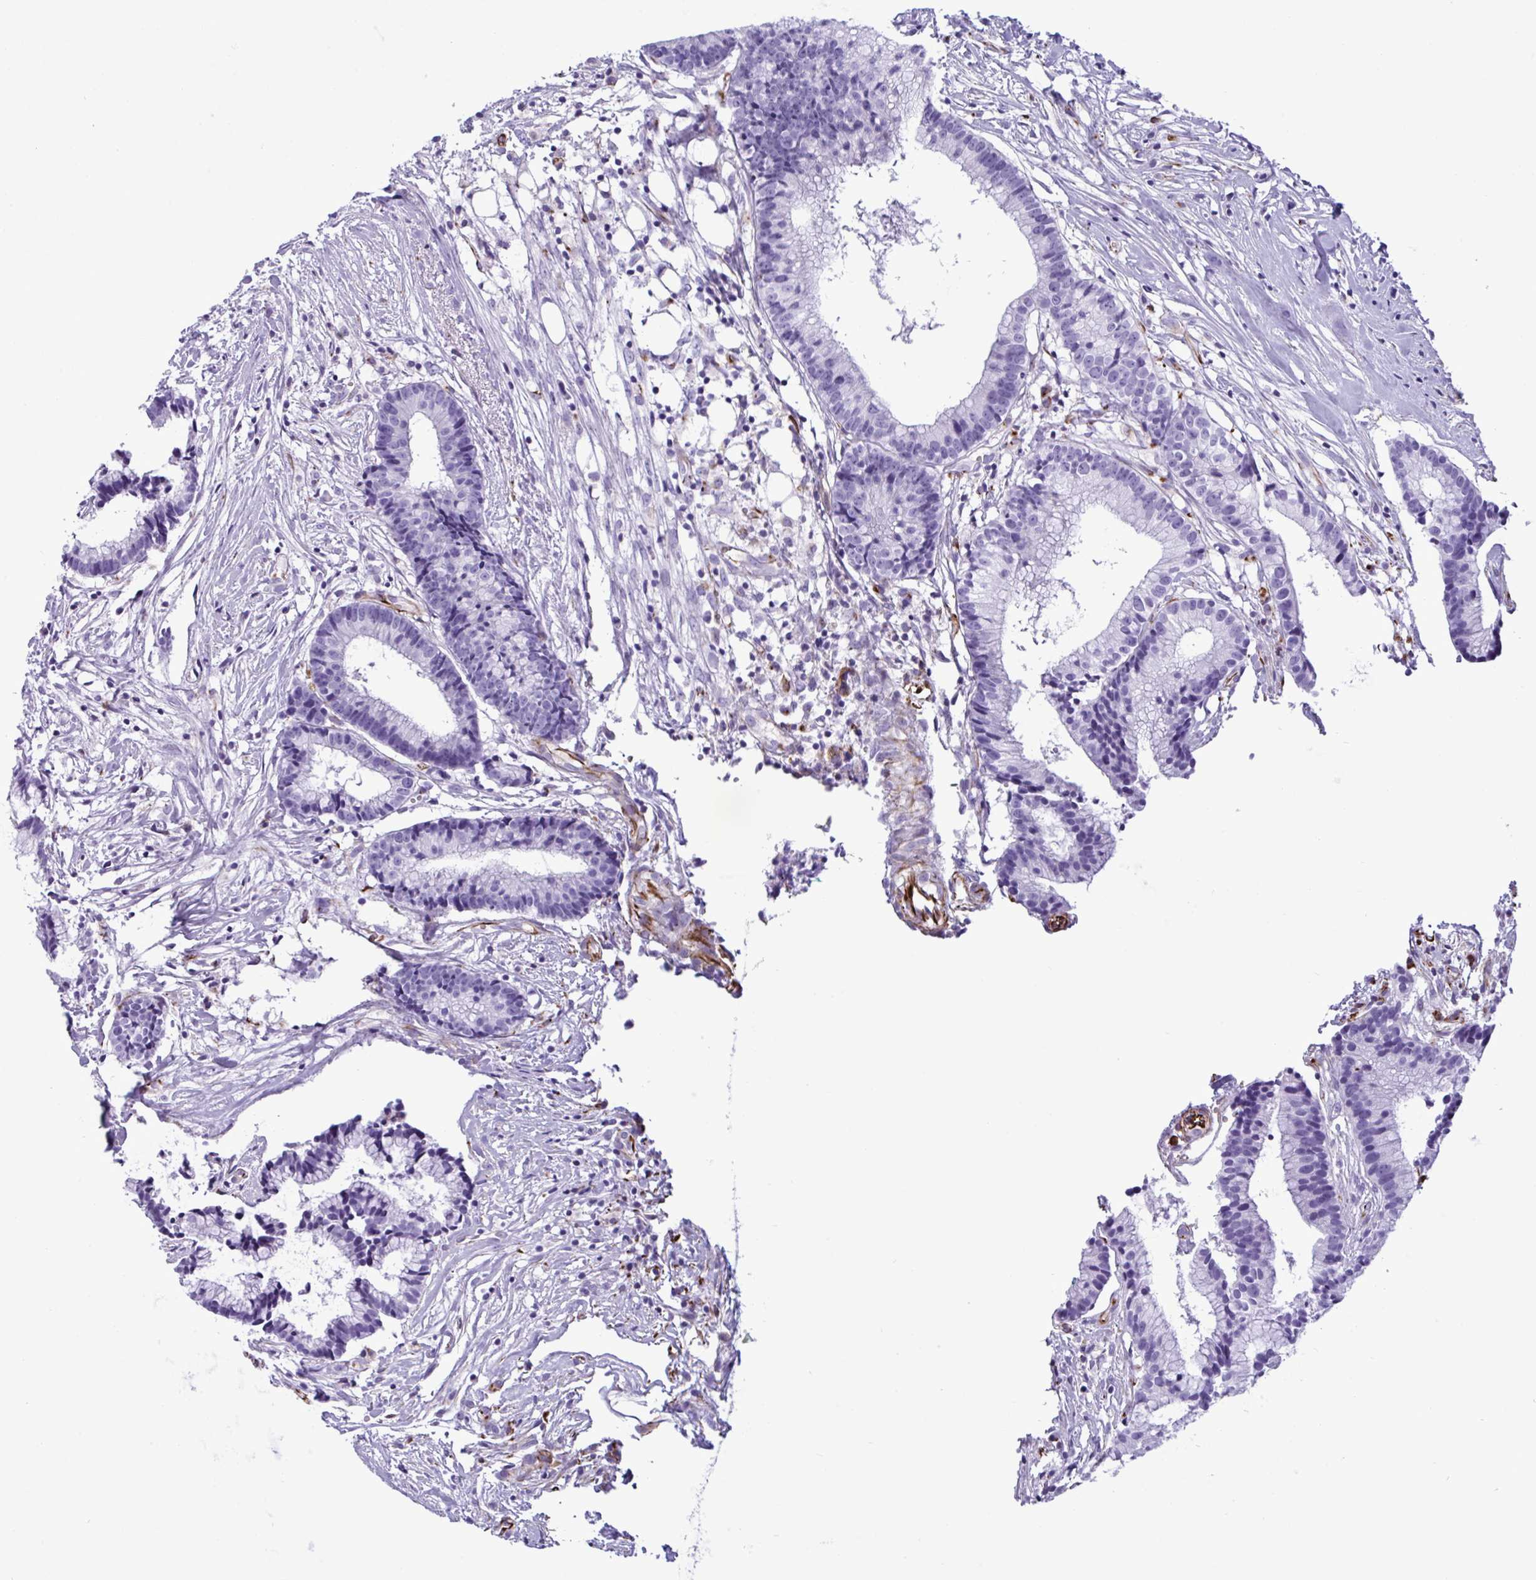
{"staining": {"intensity": "negative", "quantity": "none", "location": "none"}, "tissue": "colorectal cancer", "cell_type": "Tumor cells", "image_type": "cancer", "snomed": [{"axis": "morphology", "description": "Adenocarcinoma, NOS"}, {"axis": "topography", "description": "Colon"}], "caption": "This is an IHC micrograph of human adenocarcinoma (colorectal). There is no positivity in tumor cells.", "gene": "SMAD5", "patient": {"sex": "female", "age": 78}}